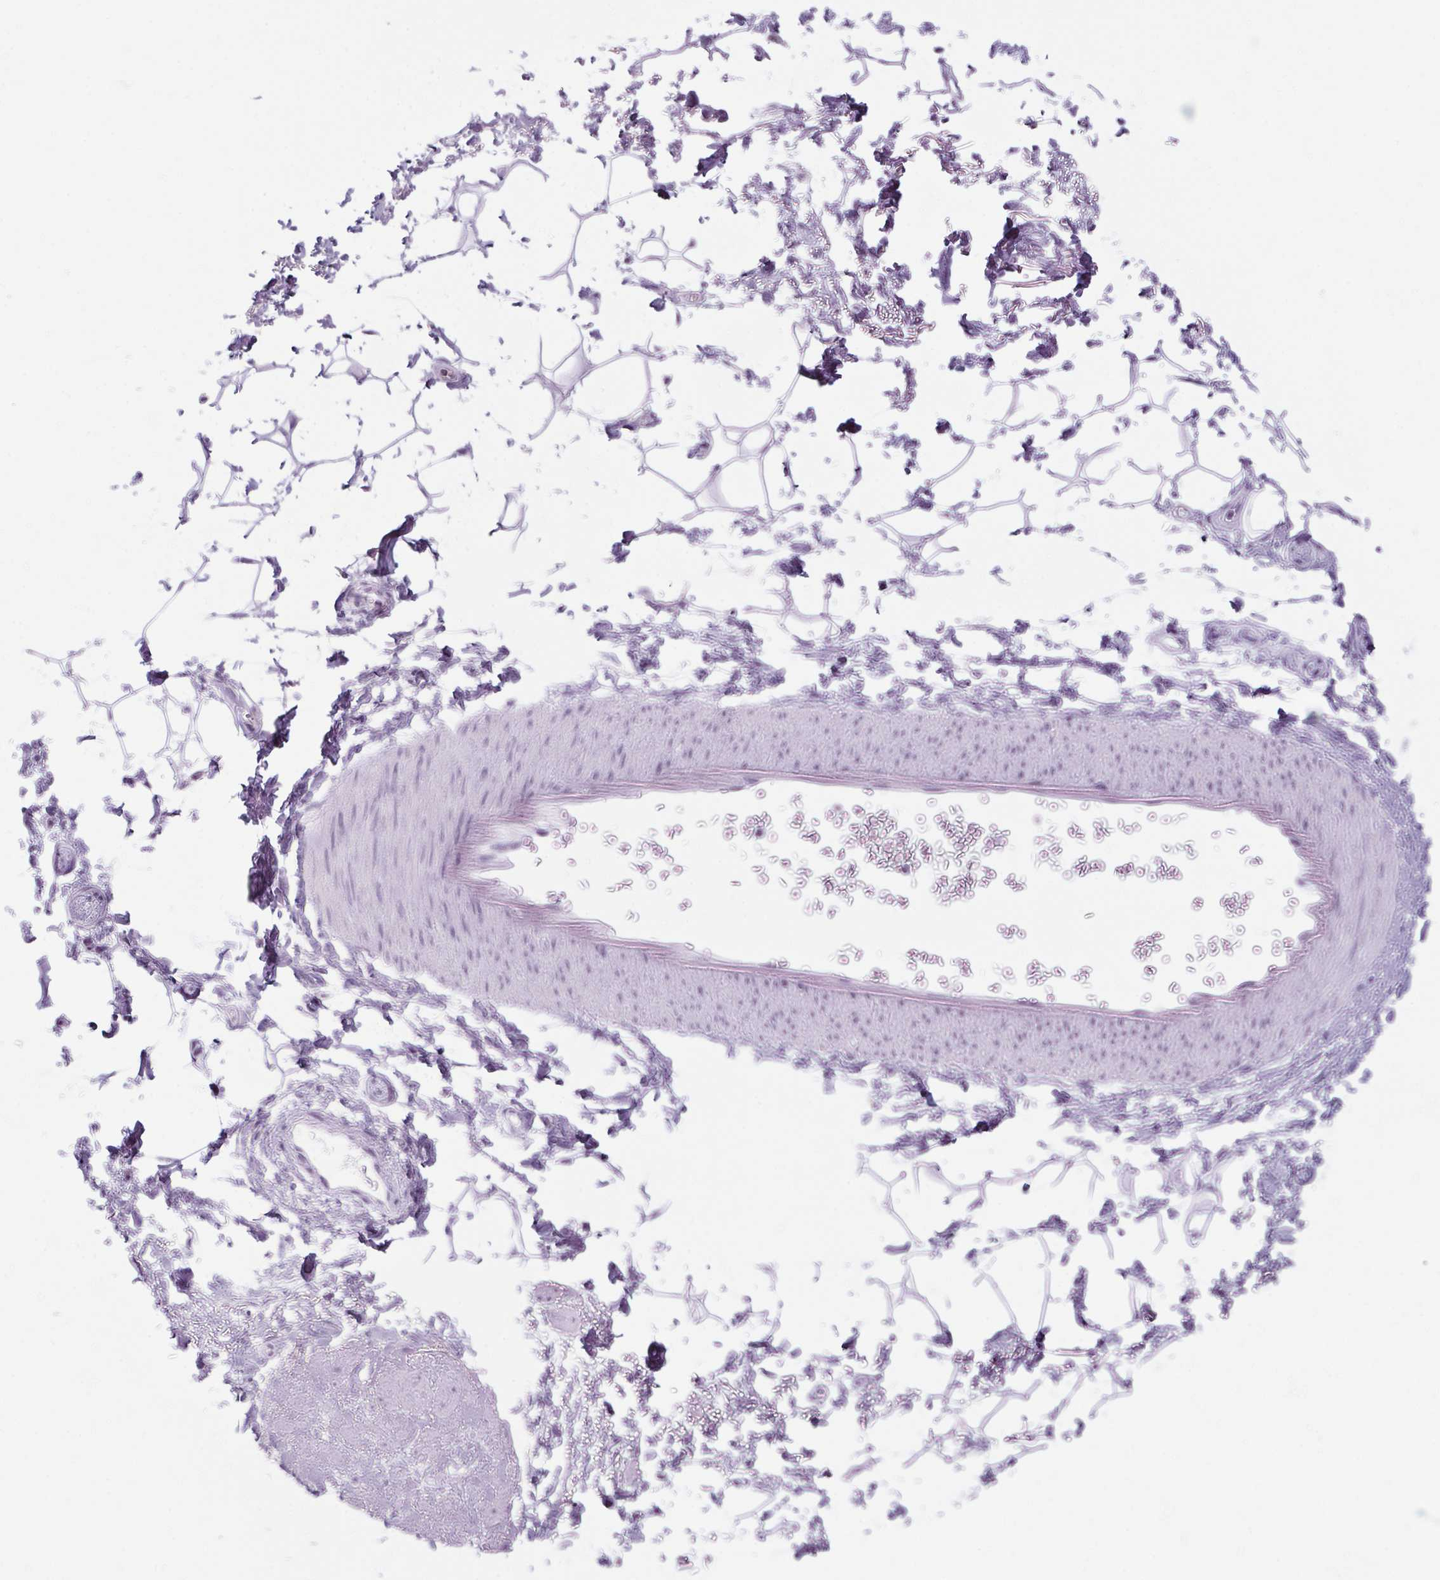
{"staining": {"intensity": "negative", "quantity": "none", "location": "none"}, "tissue": "adipose tissue", "cell_type": "Adipocytes", "image_type": "normal", "snomed": [{"axis": "morphology", "description": "Normal tissue, NOS"}, {"axis": "topography", "description": "Anal"}, {"axis": "topography", "description": "Peripheral nerve tissue"}], "caption": "IHC micrograph of normal human adipose tissue stained for a protein (brown), which demonstrates no expression in adipocytes.", "gene": "RPTN", "patient": {"sex": "male", "age": 51}}